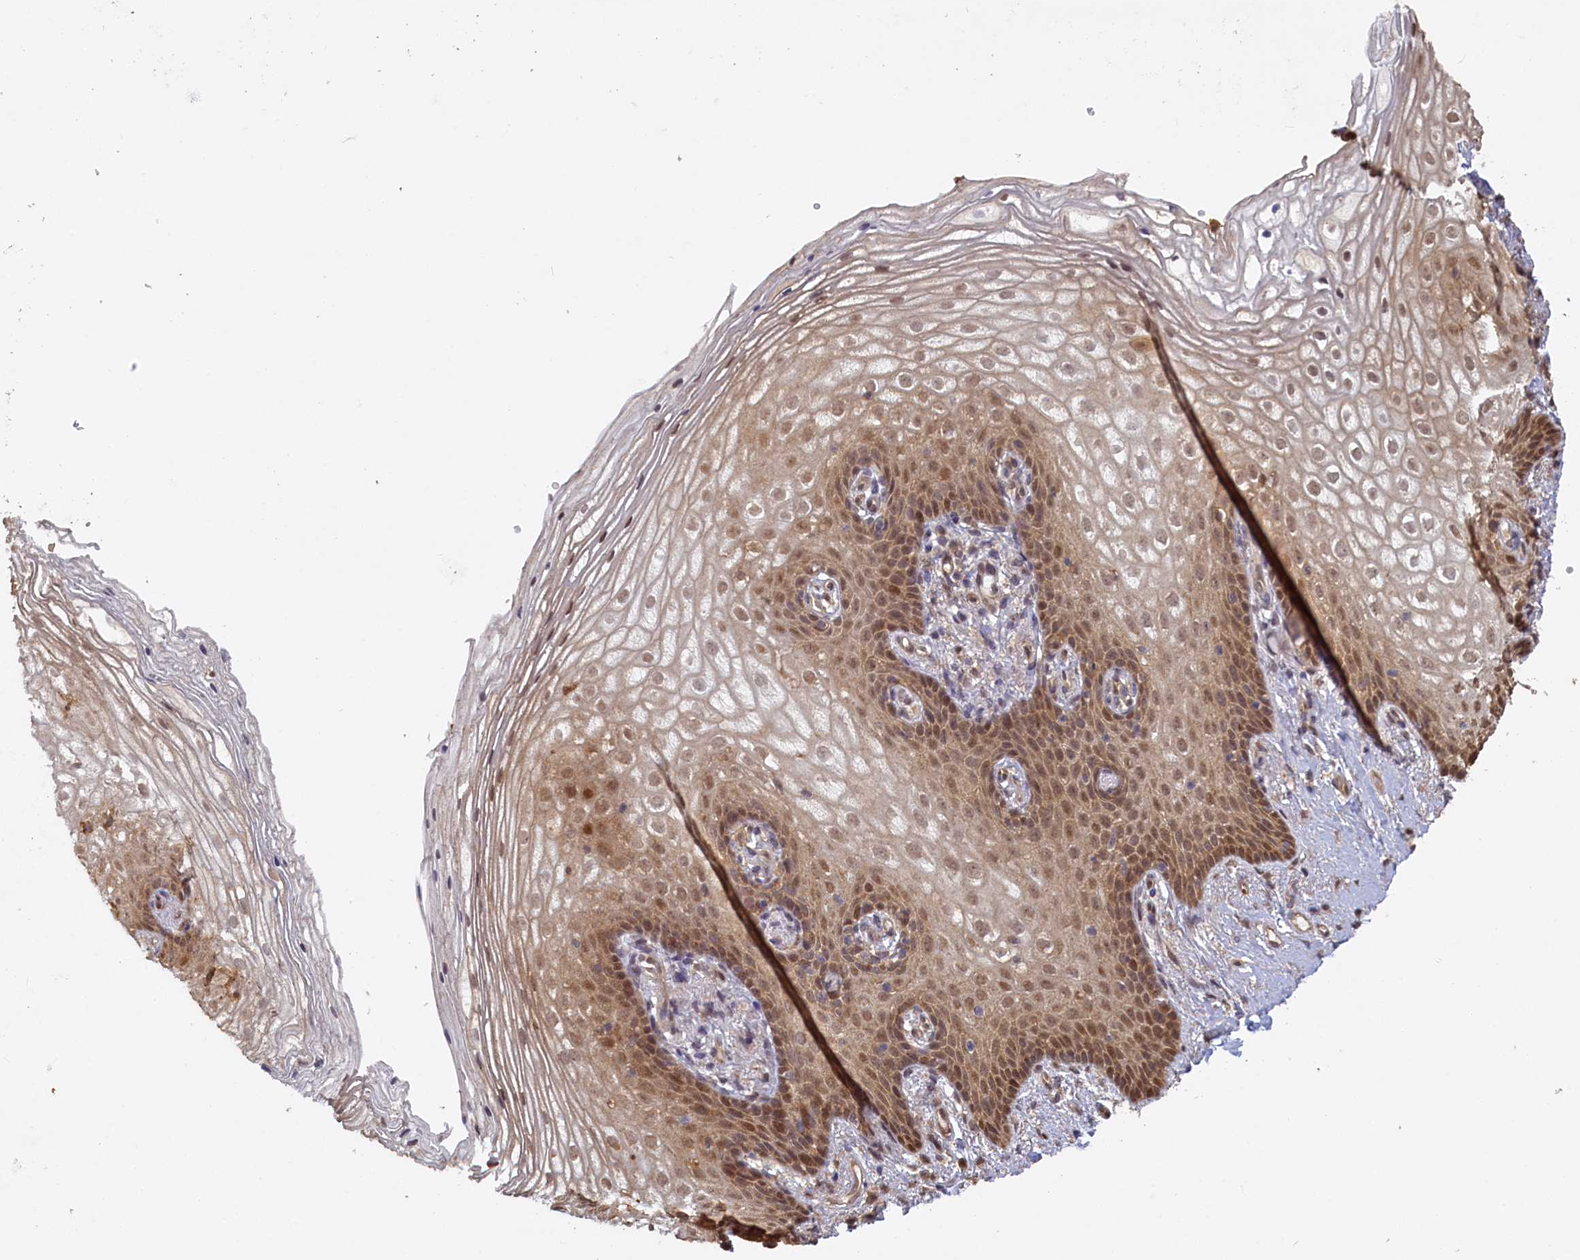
{"staining": {"intensity": "moderate", "quantity": ">75%", "location": "cytoplasmic/membranous,nuclear"}, "tissue": "vagina", "cell_type": "Squamous epithelial cells", "image_type": "normal", "snomed": [{"axis": "morphology", "description": "Normal tissue, NOS"}, {"axis": "topography", "description": "Vagina"}], "caption": "Immunohistochemistry (IHC) (DAB) staining of normal vagina displays moderate cytoplasmic/membranous,nuclear protein expression in approximately >75% of squamous epithelial cells. The staining was performed using DAB to visualize the protein expression in brown, while the nuclei were stained in blue with hematoxylin (Magnification: 20x).", "gene": "UCHL3", "patient": {"sex": "female", "age": 60}}